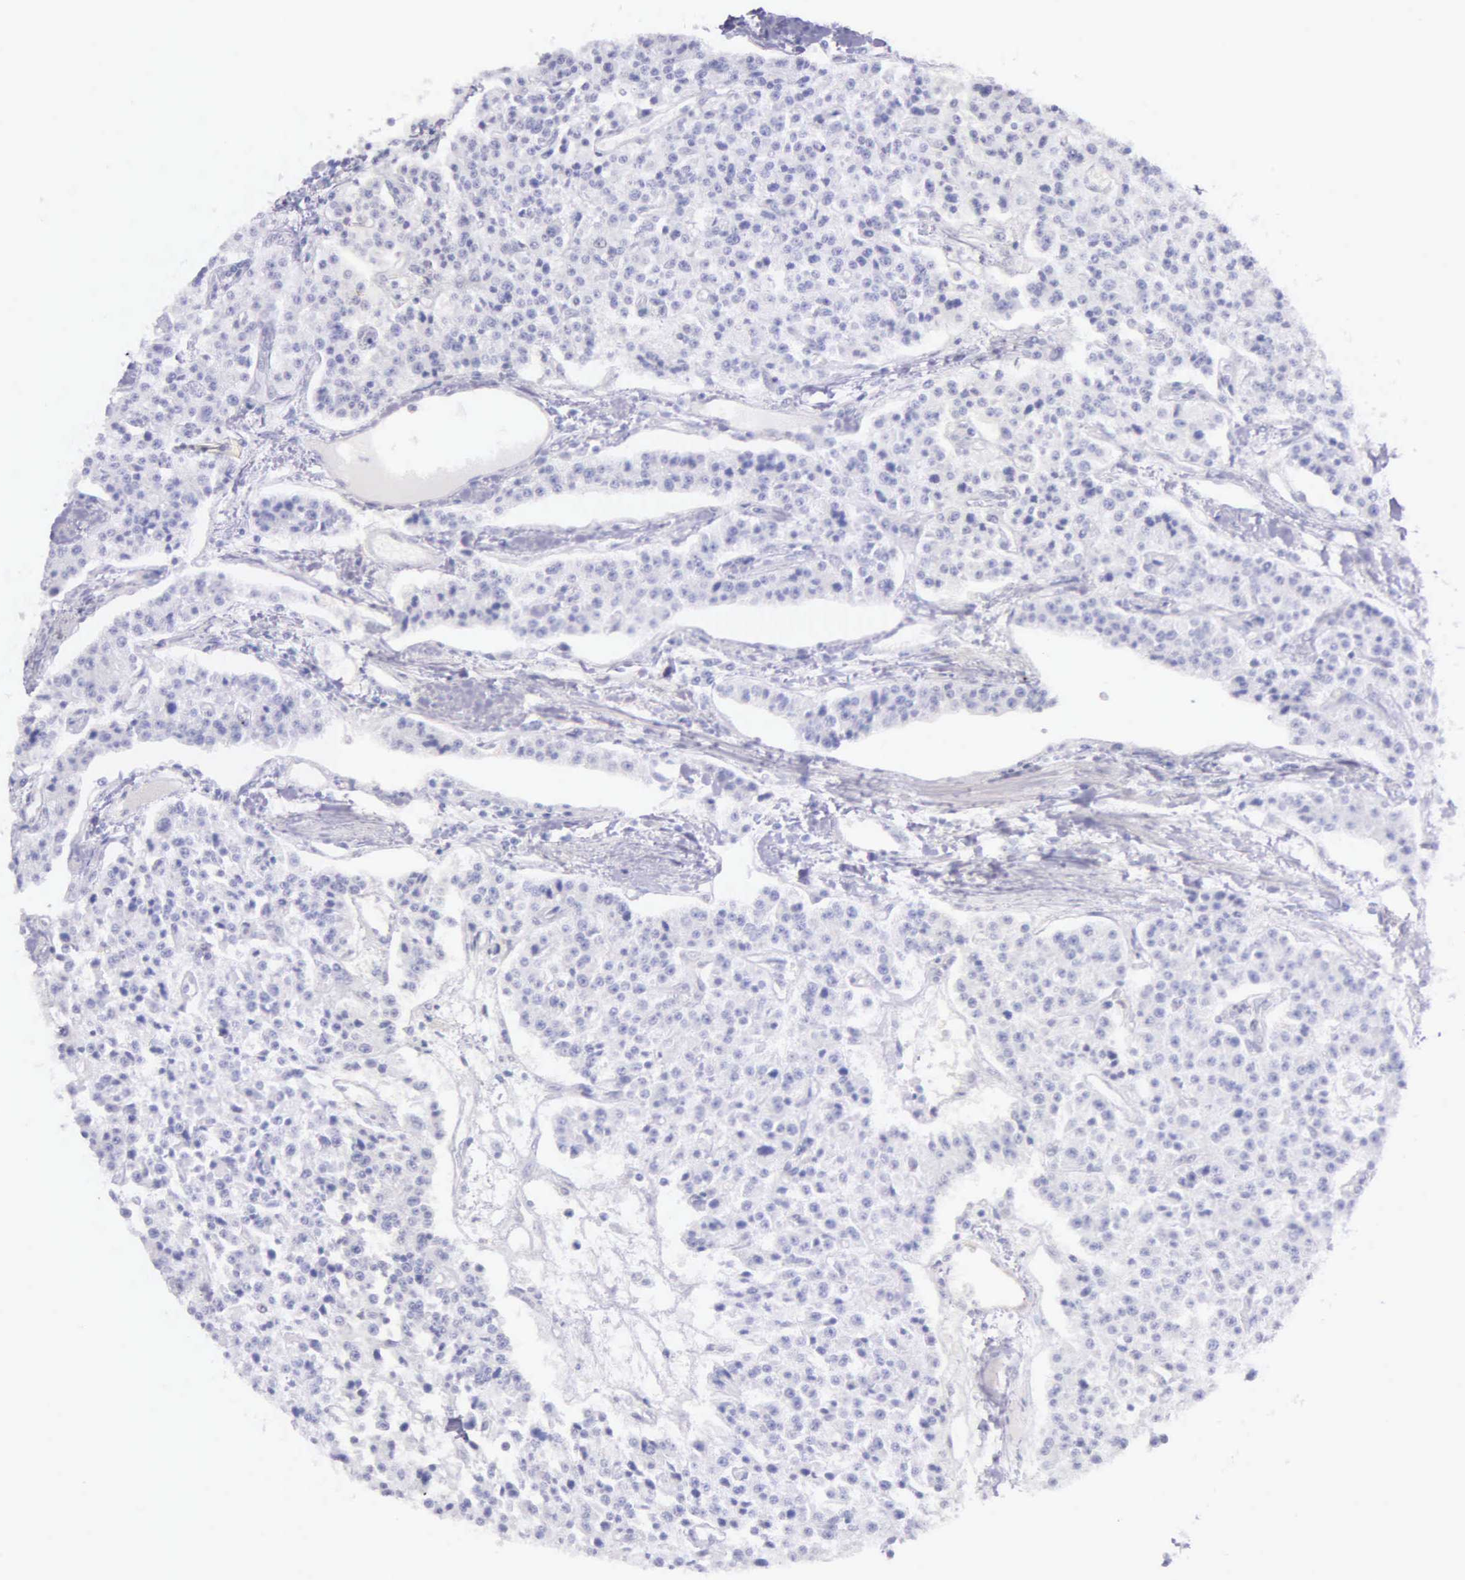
{"staining": {"intensity": "negative", "quantity": "none", "location": "none"}, "tissue": "carcinoid", "cell_type": "Tumor cells", "image_type": "cancer", "snomed": [{"axis": "morphology", "description": "Carcinoid, malignant, NOS"}, {"axis": "topography", "description": "Stomach"}], "caption": "Tumor cells are negative for brown protein staining in carcinoid. (DAB (3,3'-diaminobenzidine) IHC visualized using brightfield microscopy, high magnification).", "gene": "GSTT2", "patient": {"sex": "female", "age": 76}}